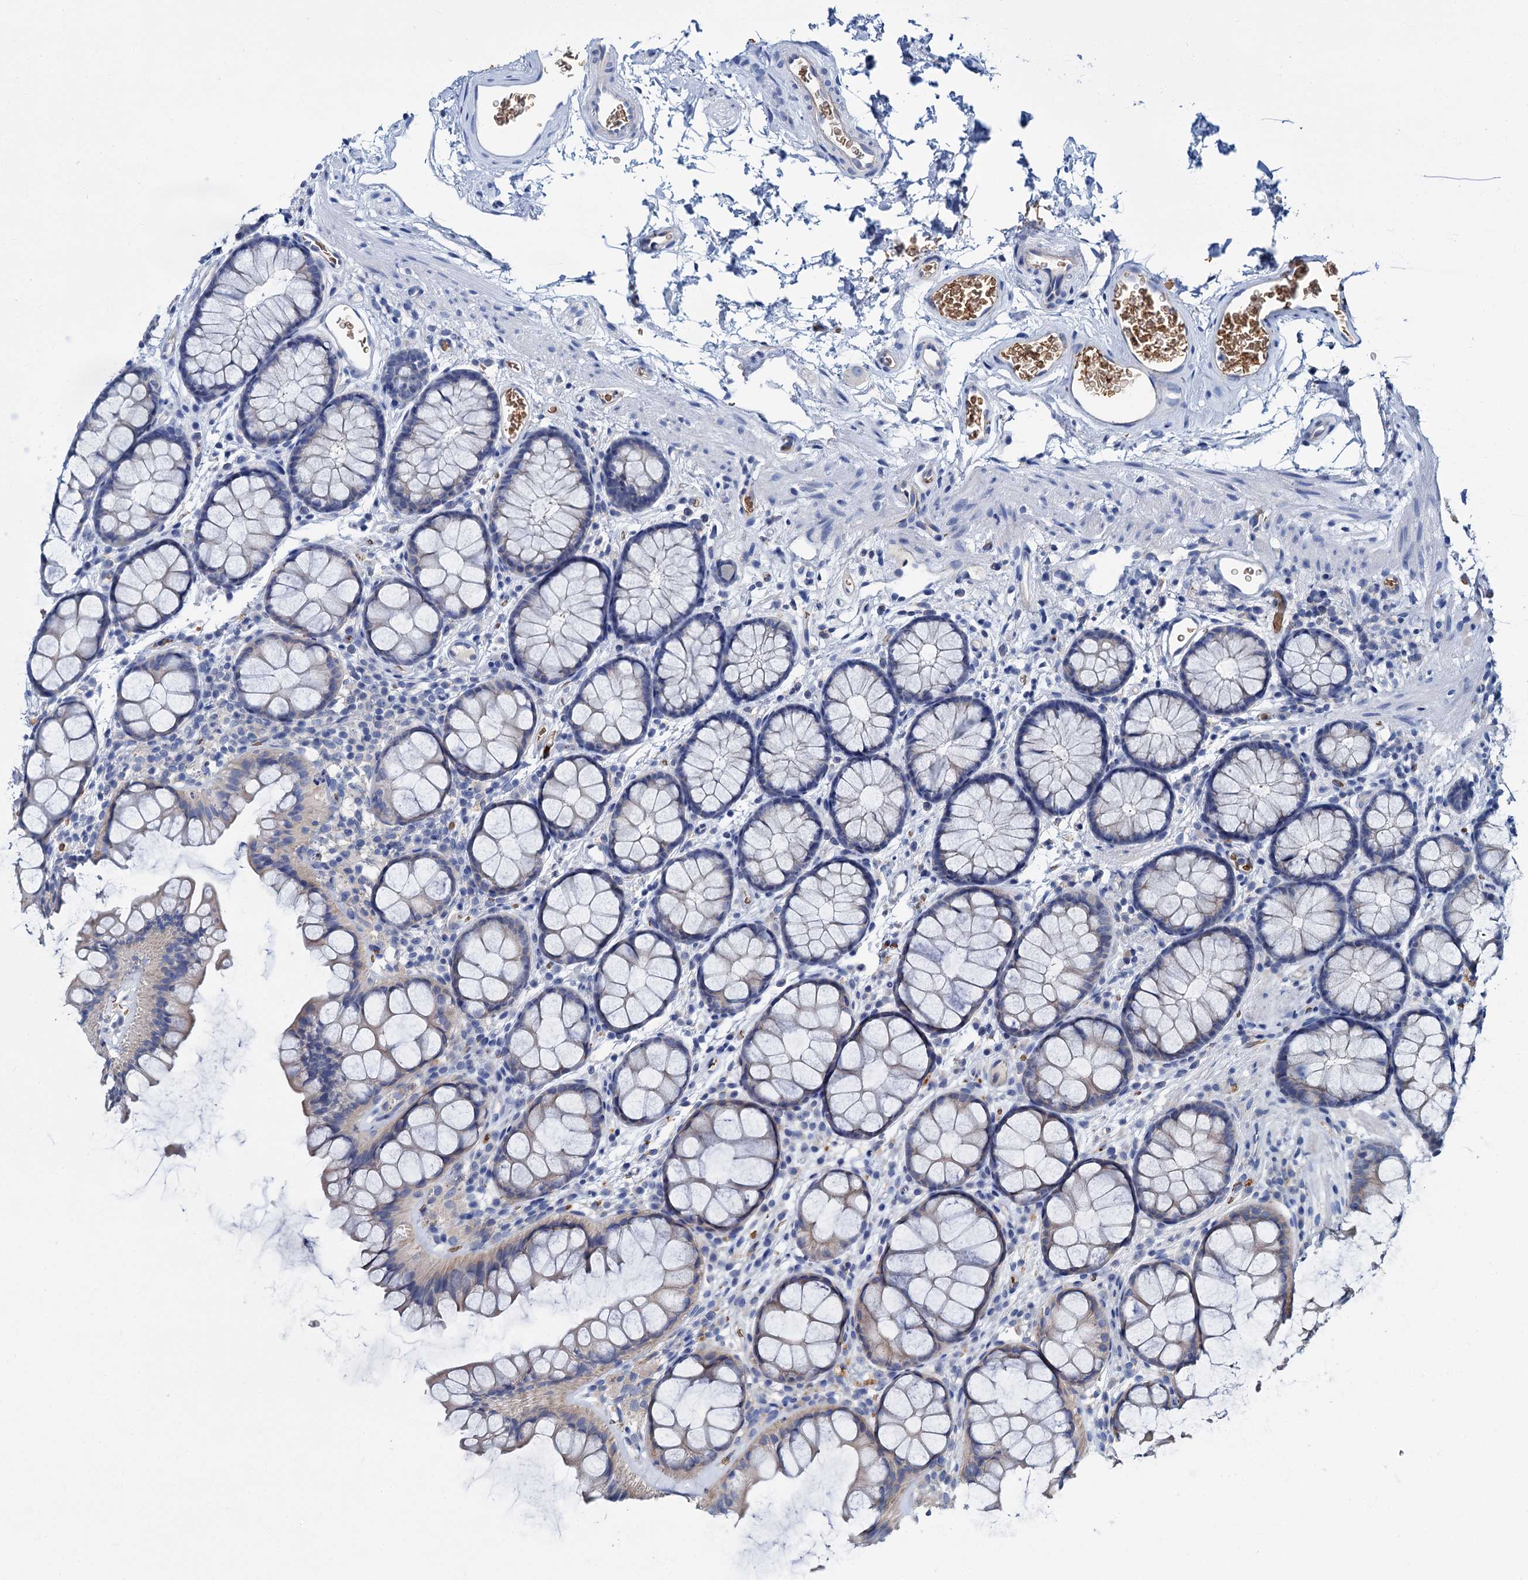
{"staining": {"intensity": "negative", "quantity": "none", "location": "none"}, "tissue": "colon", "cell_type": "Endothelial cells", "image_type": "normal", "snomed": [{"axis": "morphology", "description": "Normal tissue, NOS"}, {"axis": "topography", "description": "Colon"}], "caption": "Endothelial cells show no significant protein expression in normal colon. (Stains: DAB immunohistochemistry with hematoxylin counter stain, Microscopy: brightfield microscopy at high magnification).", "gene": "ATG2A", "patient": {"sex": "female", "age": 82}}